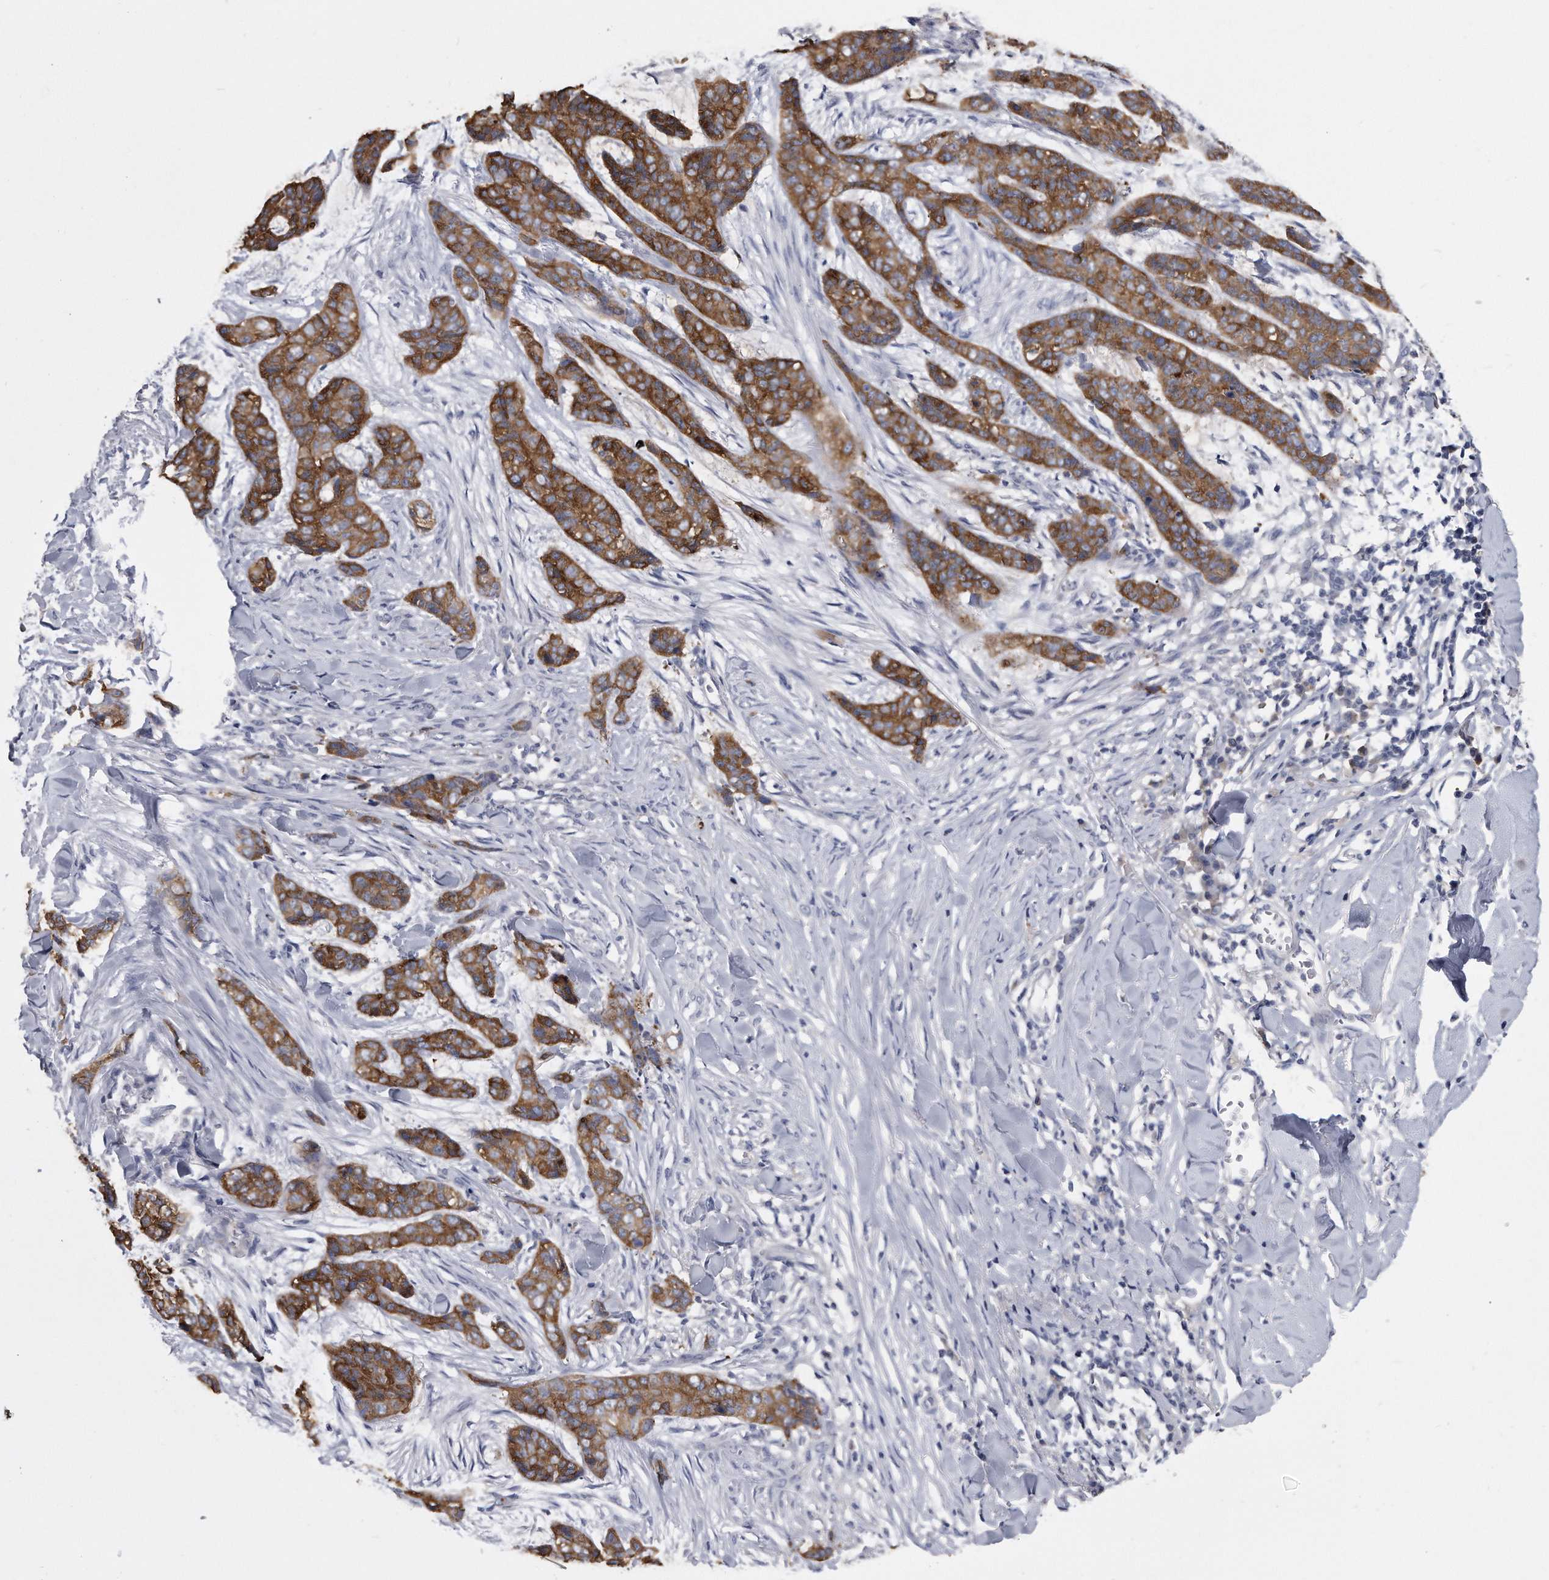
{"staining": {"intensity": "moderate", "quantity": ">75%", "location": "cytoplasmic/membranous"}, "tissue": "skin cancer", "cell_type": "Tumor cells", "image_type": "cancer", "snomed": [{"axis": "morphology", "description": "Basal cell carcinoma"}, {"axis": "topography", "description": "Skin"}], "caption": "A brown stain highlights moderate cytoplasmic/membranous positivity of a protein in human basal cell carcinoma (skin) tumor cells.", "gene": "PYGB", "patient": {"sex": "female", "age": 64}}